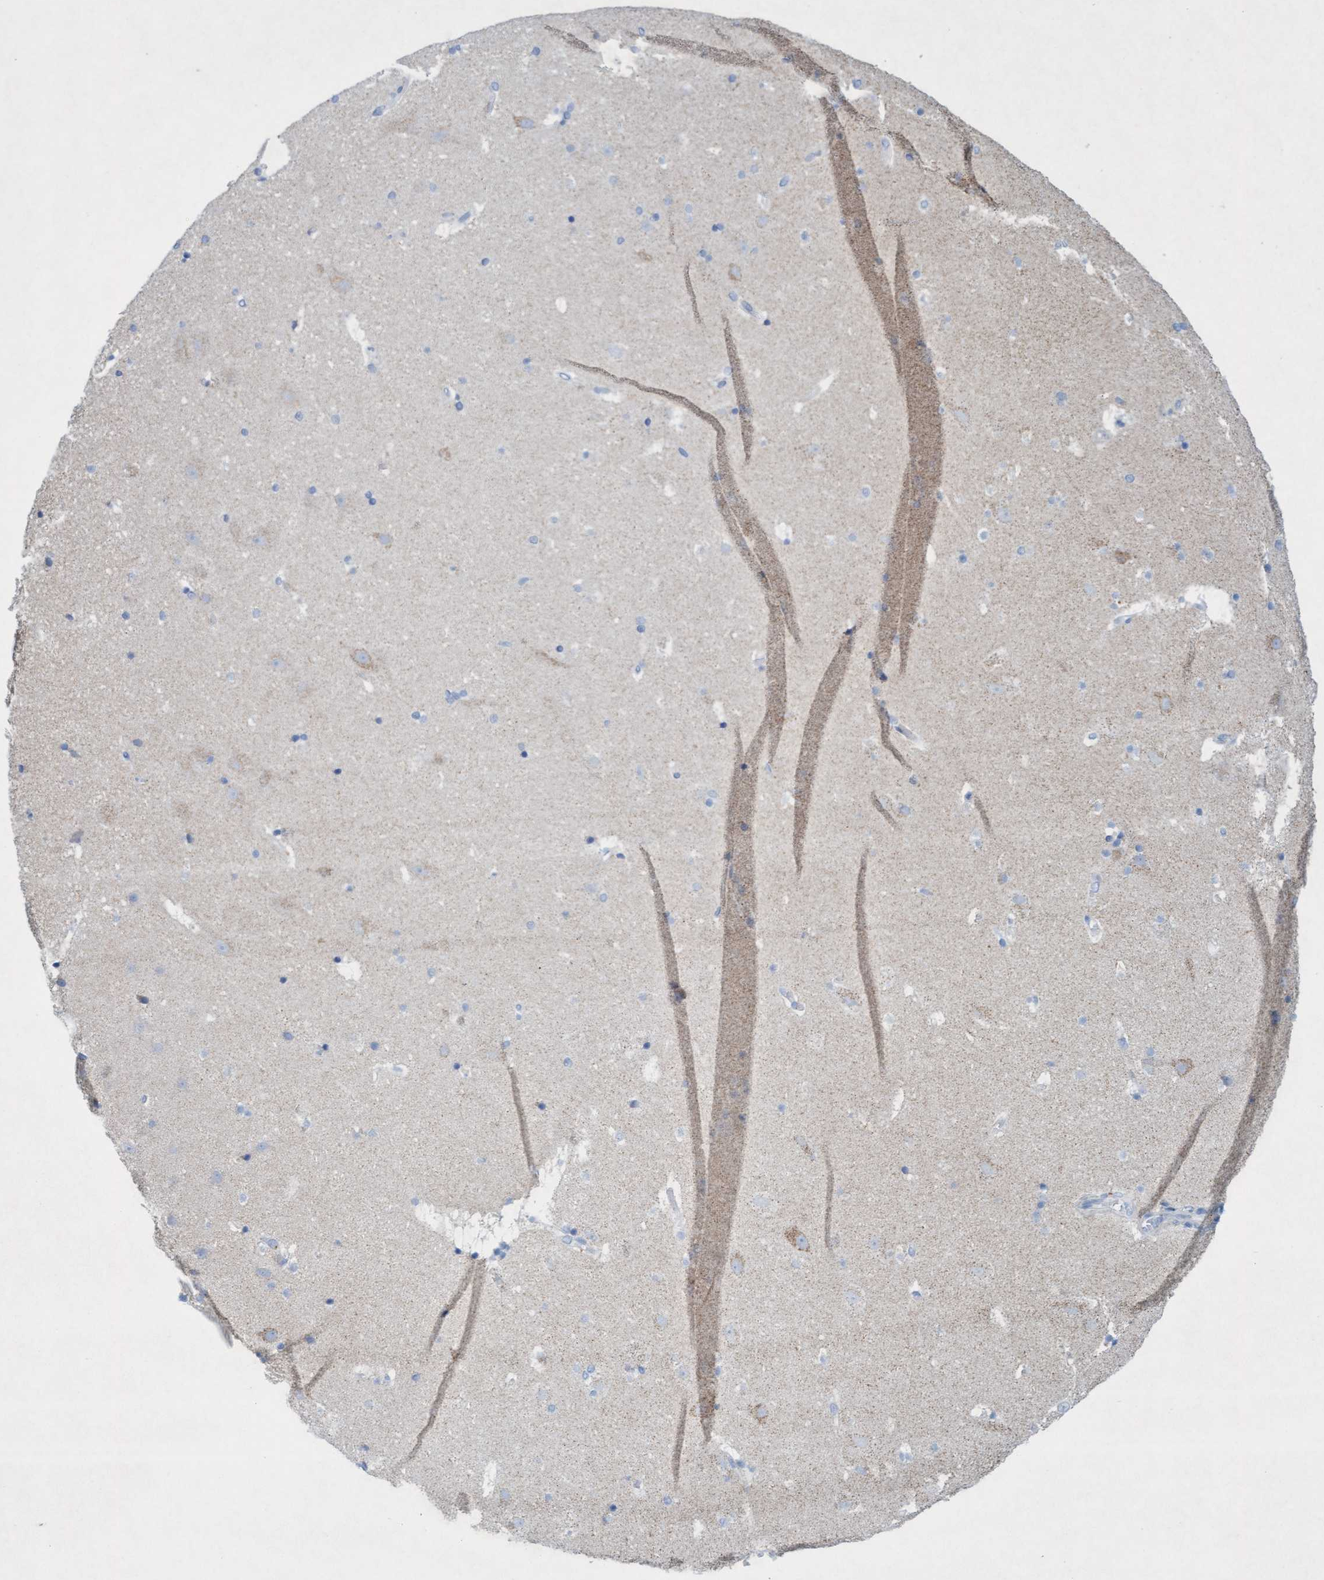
{"staining": {"intensity": "moderate", "quantity": "<25%", "location": "cytoplasmic/membranous"}, "tissue": "hippocampus", "cell_type": "Glial cells", "image_type": "normal", "snomed": [{"axis": "morphology", "description": "Normal tissue, NOS"}, {"axis": "topography", "description": "Hippocampus"}], "caption": "Immunohistochemical staining of normal hippocampus exhibits moderate cytoplasmic/membranous protein positivity in approximately <25% of glial cells. (brown staining indicates protein expression, while blue staining denotes nuclei).", "gene": "SGSH", "patient": {"sex": "male", "age": 45}}